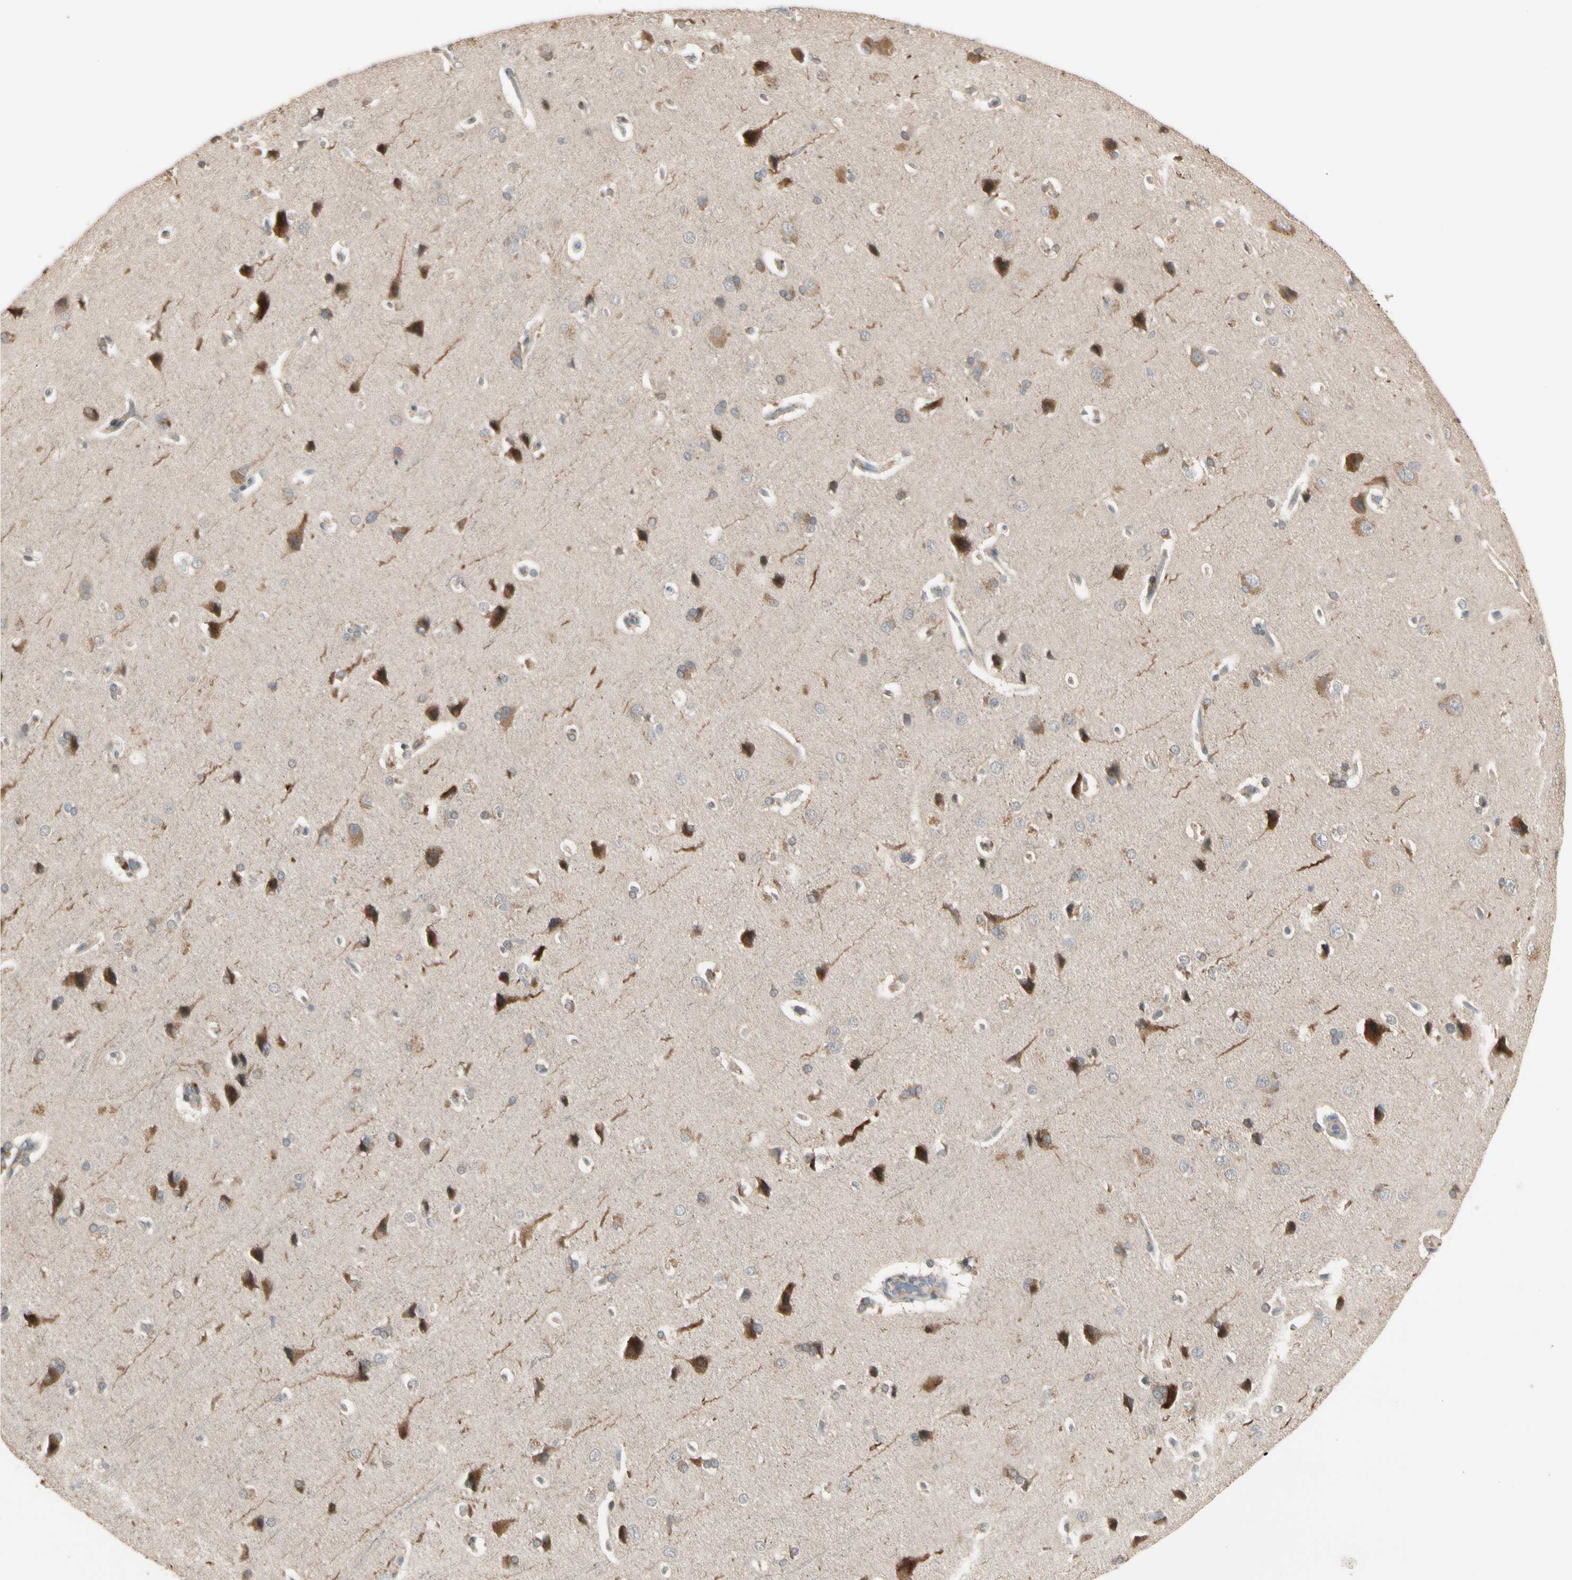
{"staining": {"intensity": "negative", "quantity": "none", "location": "none"}, "tissue": "cerebral cortex", "cell_type": "Endothelial cells", "image_type": "normal", "snomed": [{"axis": "morphology", "description": "Normal tissue, NOS"}, {"axis": "topography", "description": "Cerebral cortex"}], "caption": "Immunohistochemistry of normal human cerebral cortex exhibits no staining in endothelial cells. (Stains: DAB immunohistochemistry with hematoxylin counter stain, Microscopy: brightfield microscopy at high magnification).", "gene": "ATG4C", "patient": {"sex": "male", "age": 62}}